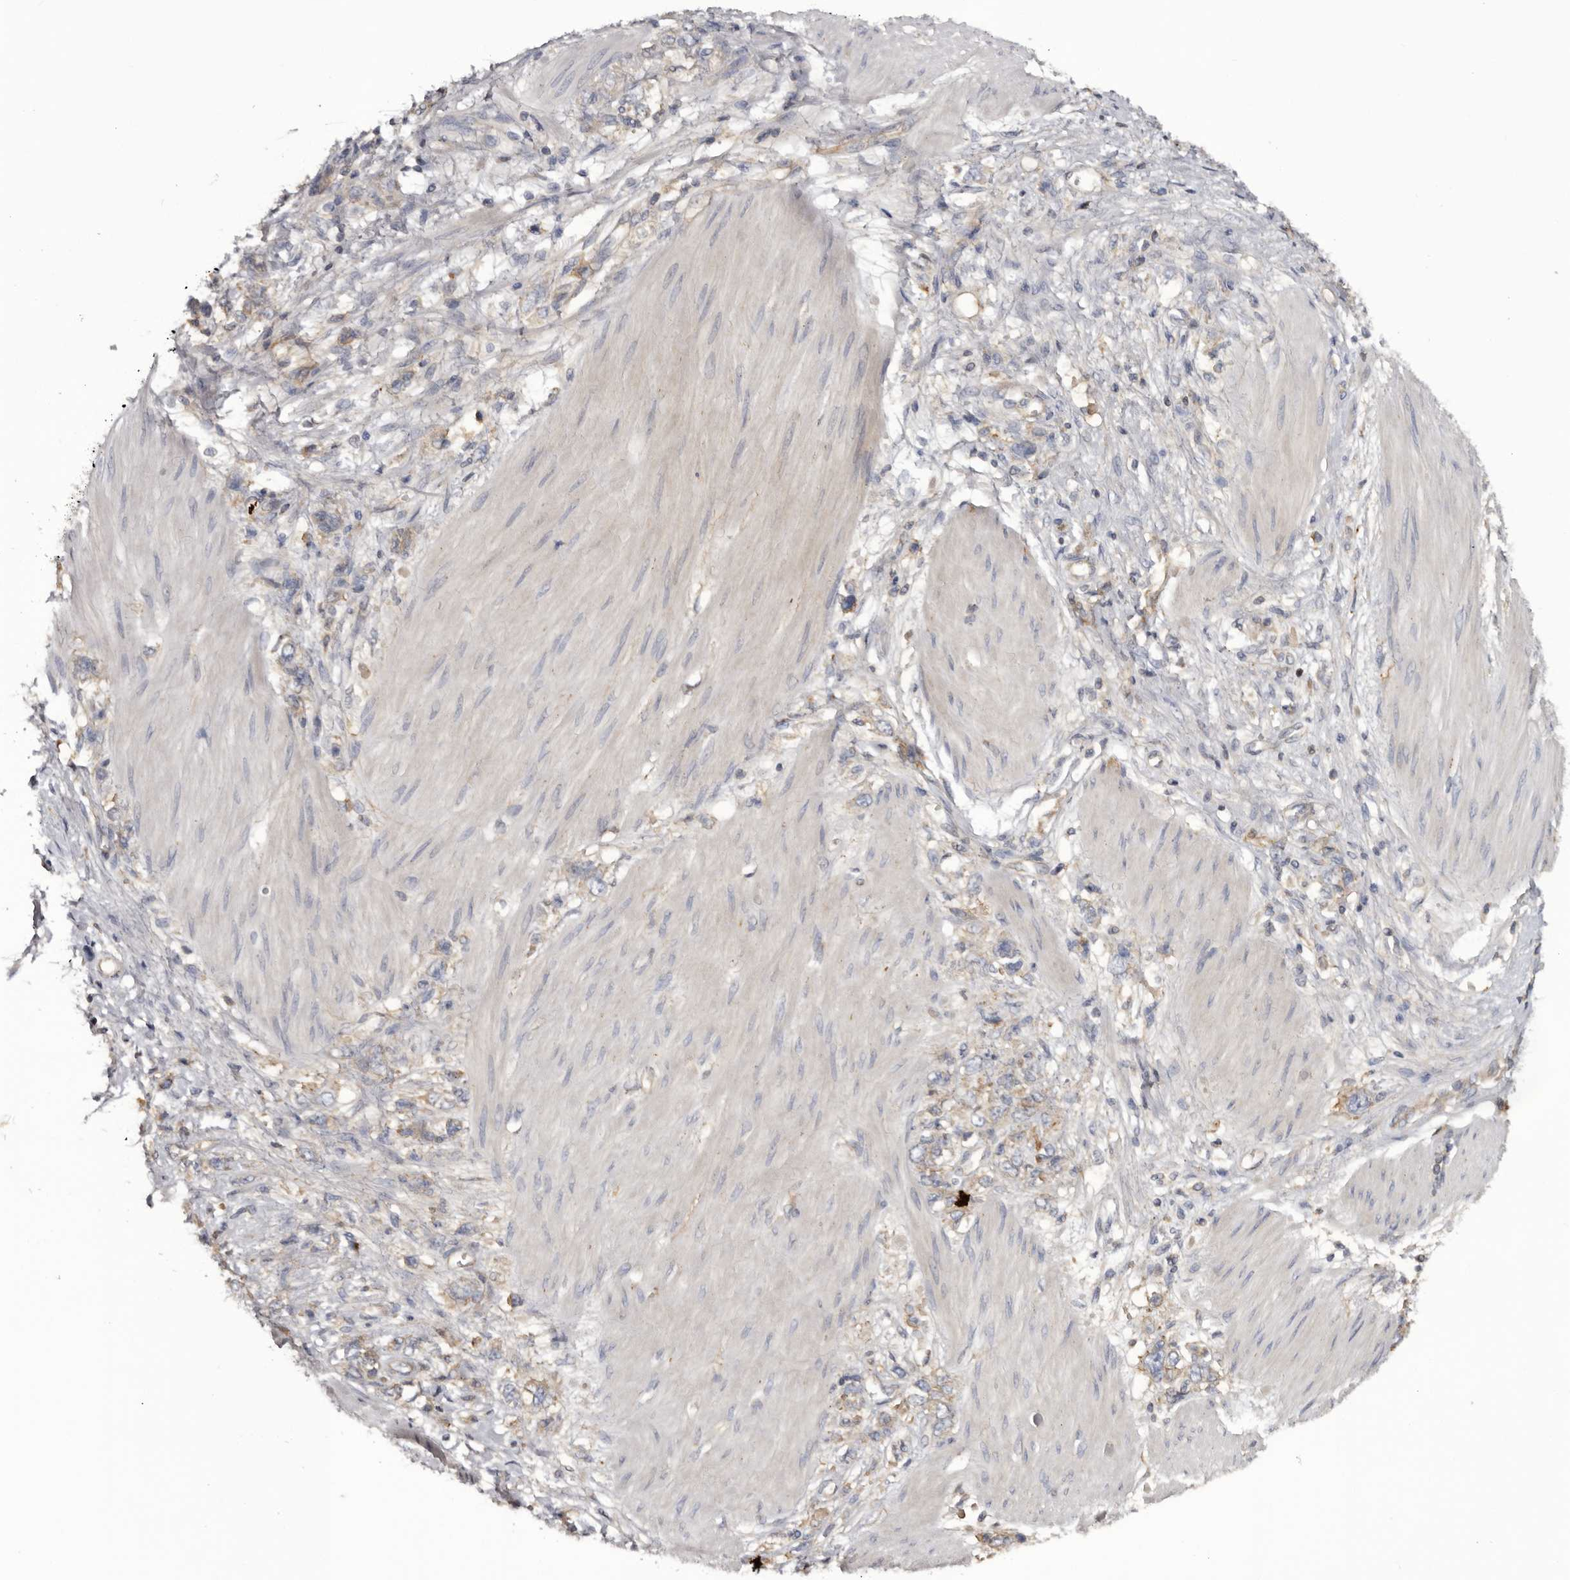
{"staining": {"intensity": "weak", "quantity": "25%-75%", "location": "cytoplasmic/membranous"}, "tissue": "stomach cancer", "cell_type": "Tumor cells", "image_type": "cancer", "snomed": [{"axis": "morphology", "description": "Adenocarcinoma, NOS"}, {"axis": "topography", "description": "Stomach"}], "caption": "Protein expression analysis of human adenocarcinoma (stomach) reveals weak cytoplasmic/membranous expression in approximately 25%-75% of tumor cells.", "gene": "INKA2", "patient": {"sex": "female", "age": 76}}